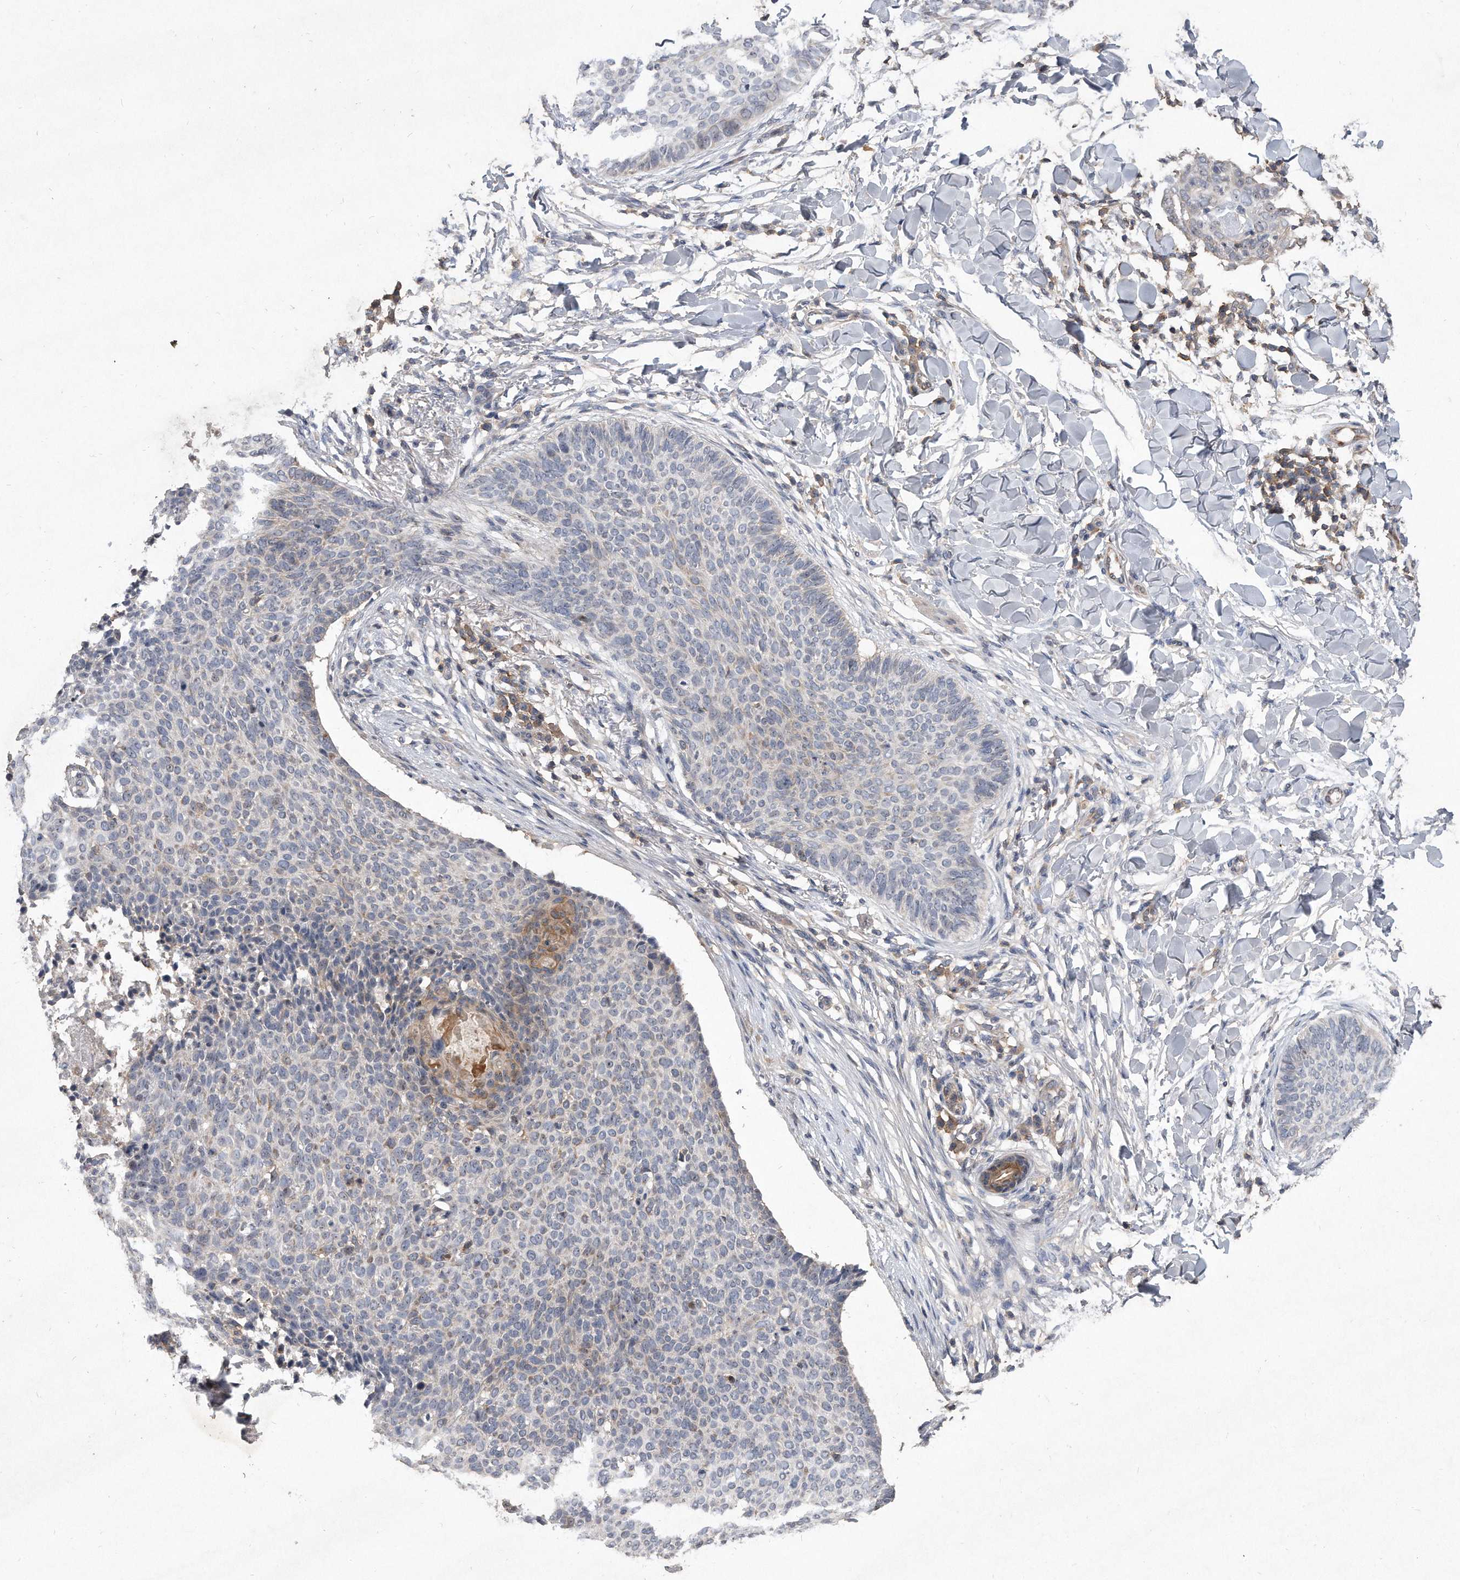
{"staining": {"intensity": "negative", "quantity": "none", "location": "none"}, "tissue": "skin cancer", "cell_type": "Tumor cells", "image_type": "cancer", "snomed": [{"axis": "morphology", "description": "Normal tissue, NOS"}, {"axis": "morphology", "description": "Basal cell carcinoma"}, {"axis": "topography", "description": "Skin"}], "caption": "High magnification brightfield microscopy of skin cancer stained with DAB (3,3'-diaminobenzidine) (brown) and counterstained with hematoxylin (blue): tumor cells show no significant expression.", "gene": "PGBD2", "patient": {"sex": "male", "age": 50}}